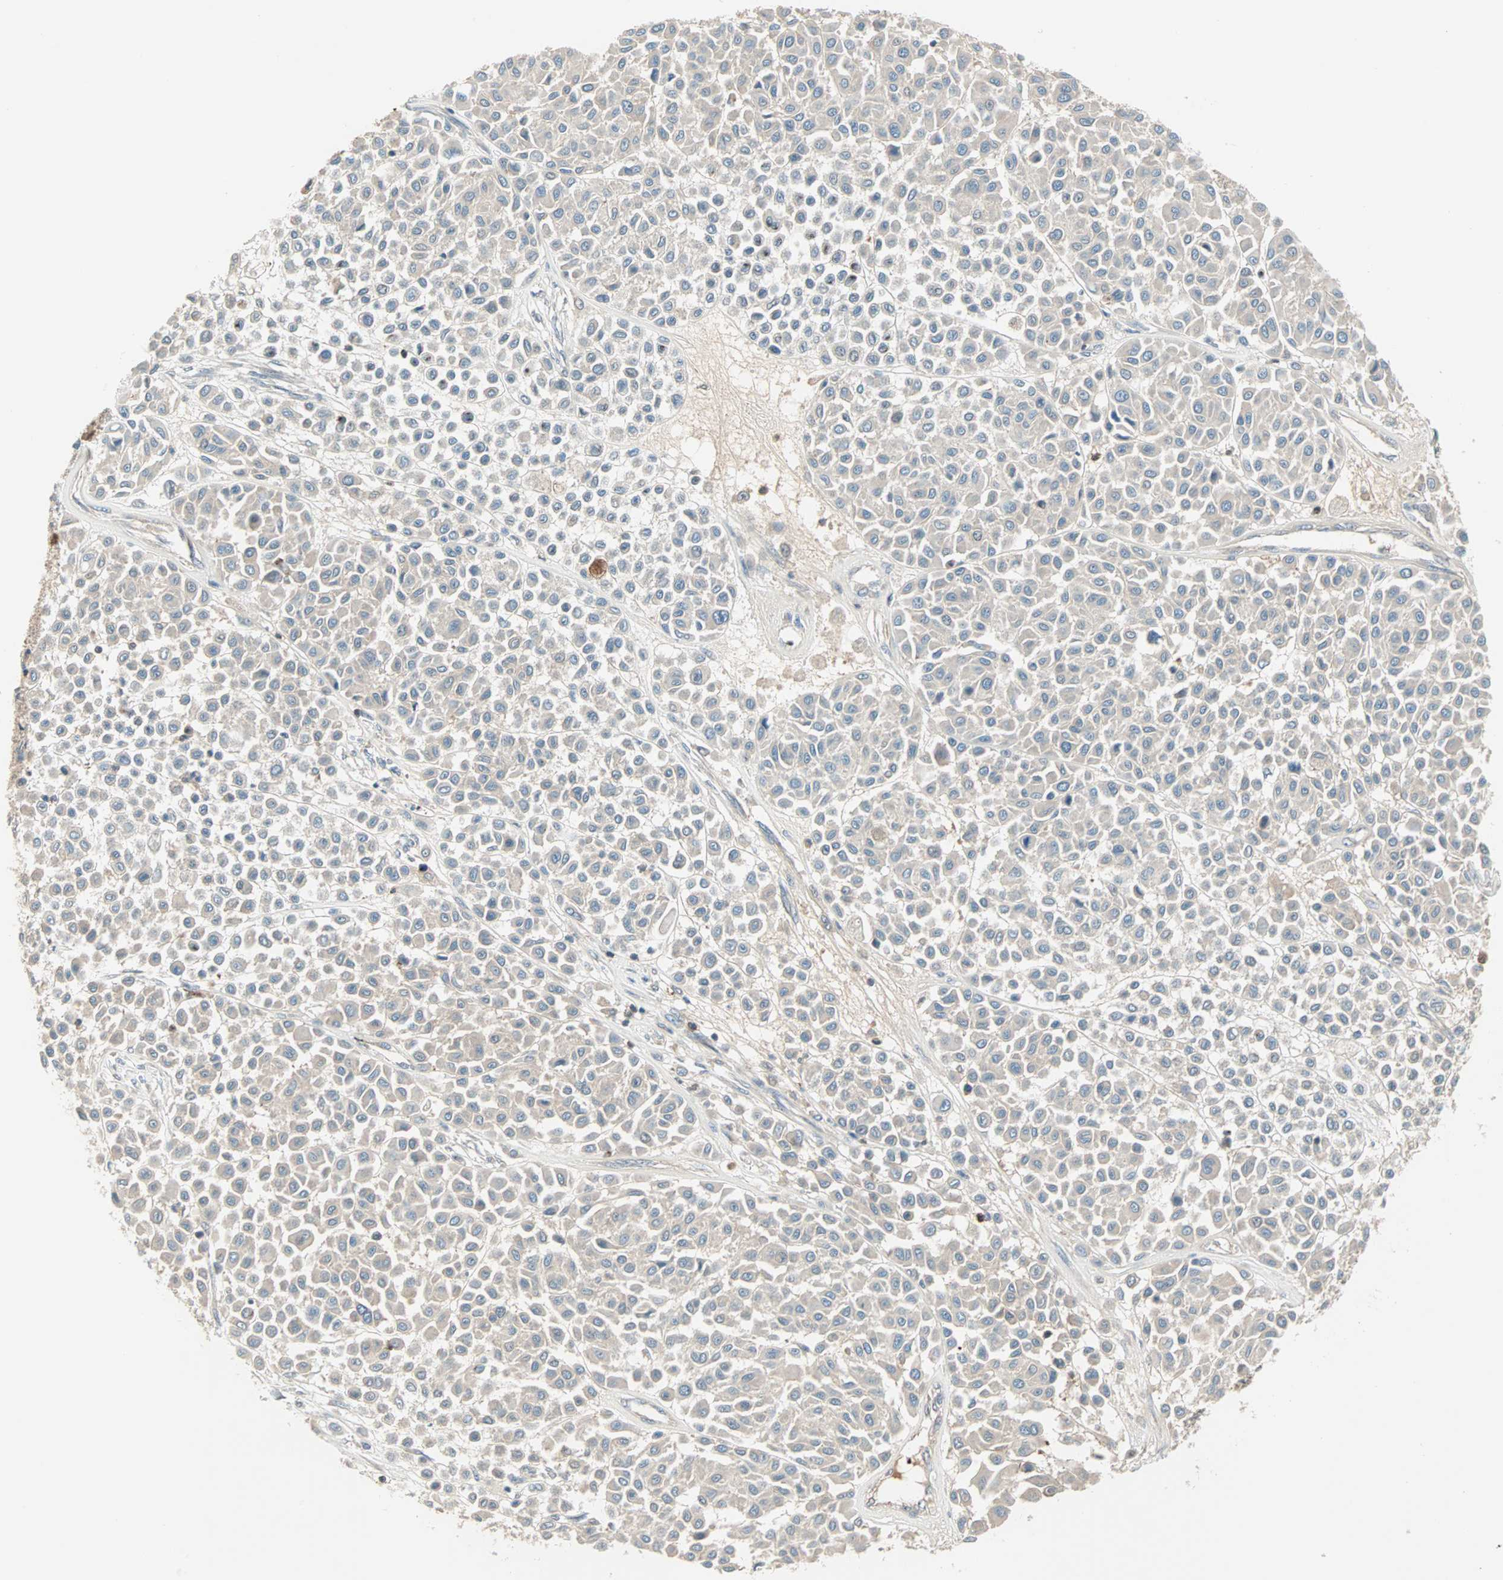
{"staining": {"intensity": "weak", "quantity": ">75%", "location": "cytoplasmic/membranous"}, "tissue": "melanoma", "cell_type": "Tumor cells", "image_type": "cancer", "snomed": [{"axis": "morphology", "description": "Malignant melanoma, Metastatic site"}, {"axis": "topography", "description": "Soft tissue"}], "caption": "Protein staining shows weak cytoplasmic/membranous staining in approximately >75% of tumor cells in malignant melanoma (metastatic site).", "gene": "TEC", "patient": {"sex": "male", "age": 41}}